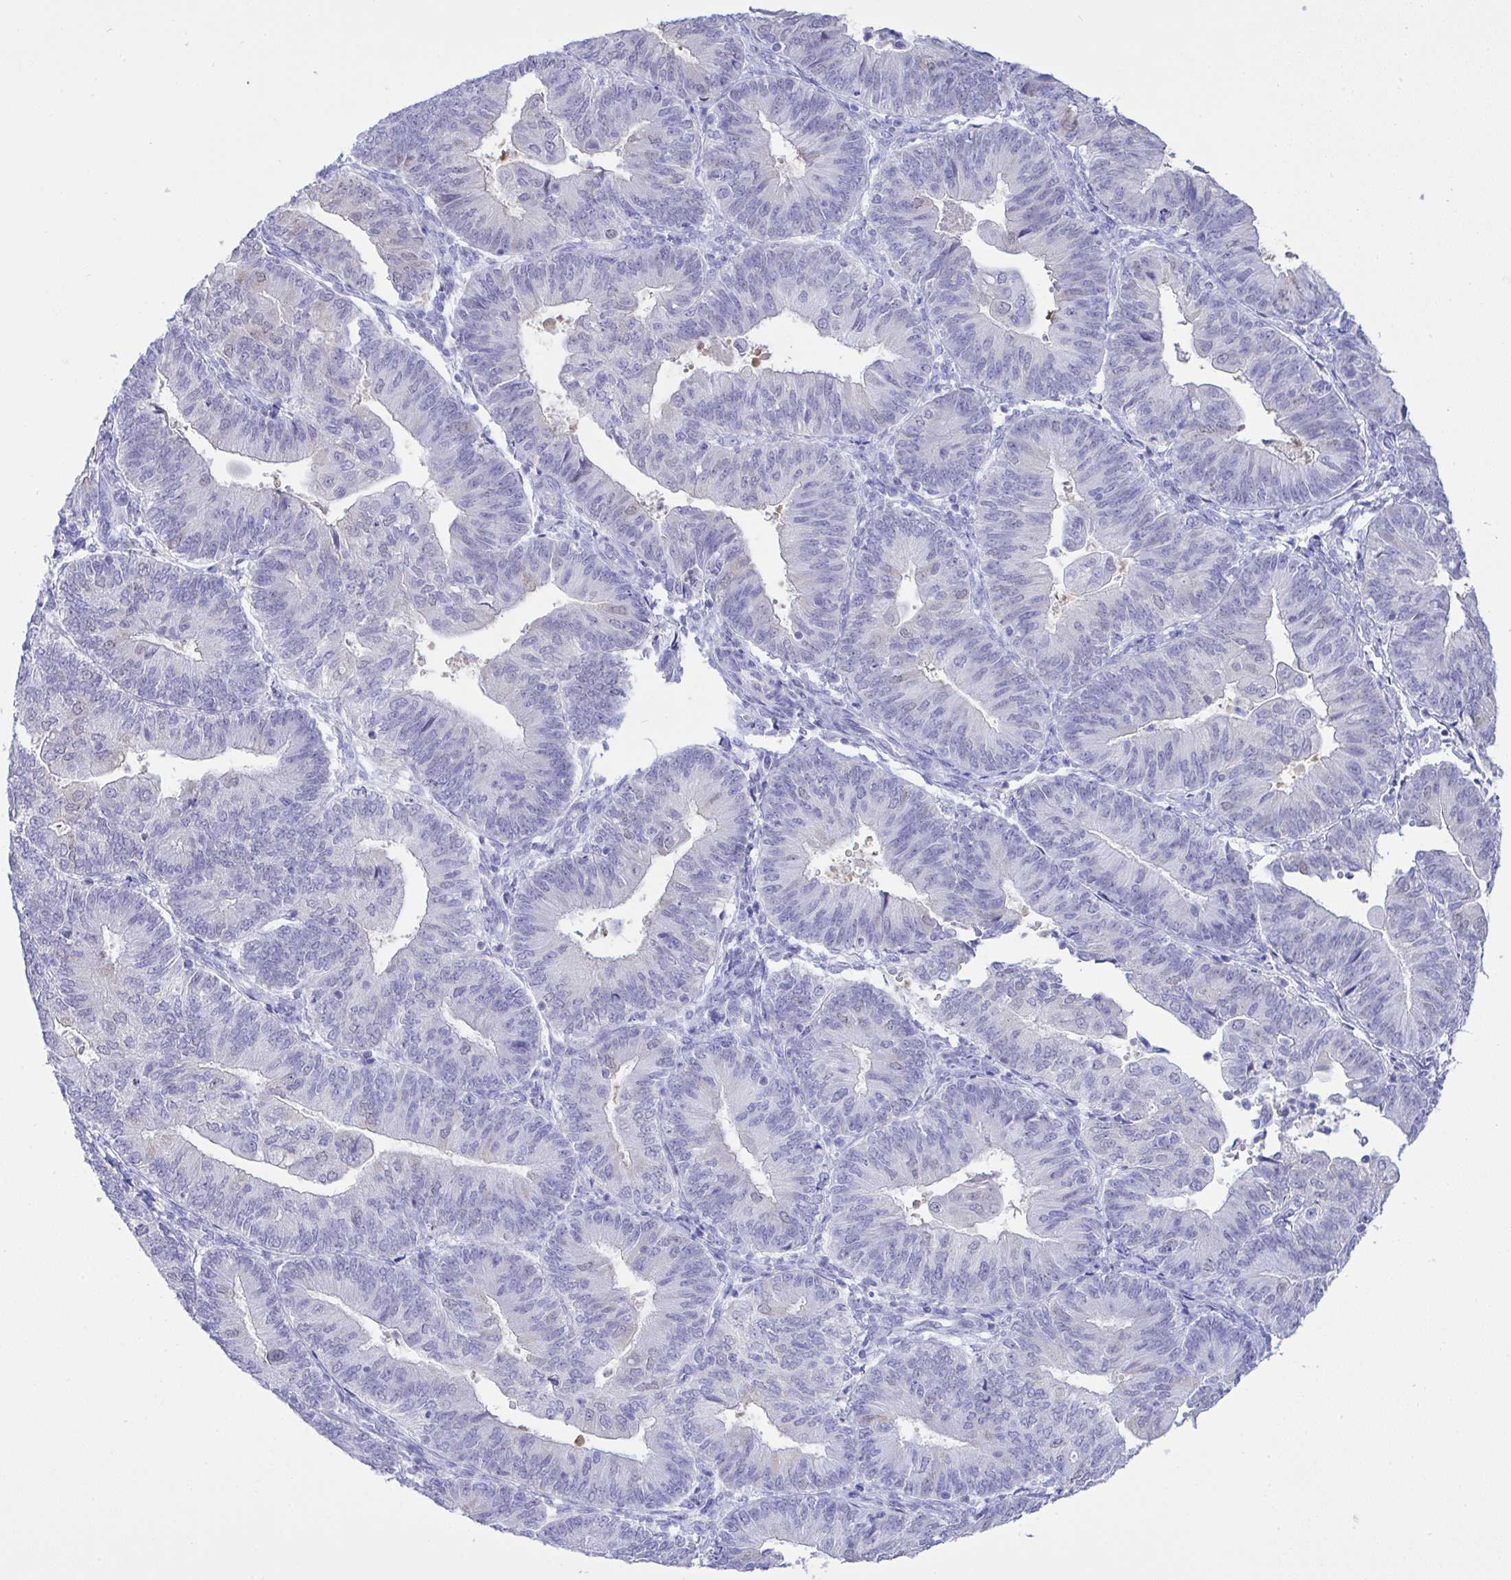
{"staining": {"intensity": "negative", "quantity": "none", "location": "none"}, "tissue": "endometrial cancer", "cell_type": "Tumor cells", "image_type": "cancer", "snomed": [{"axis": "morphology", "description": "Adenocarcinoma, NOS"}, {"axis": "topography", "description": "Endometrium"}], "caption": "DAB (3,3'-diaminobenzidine) immunohistochemical staining of endometrial cancer demonstrates no significant staining in tumor cells.", "gene": "AKR1D1", "patient": {"sex": "female", "age": 65}}